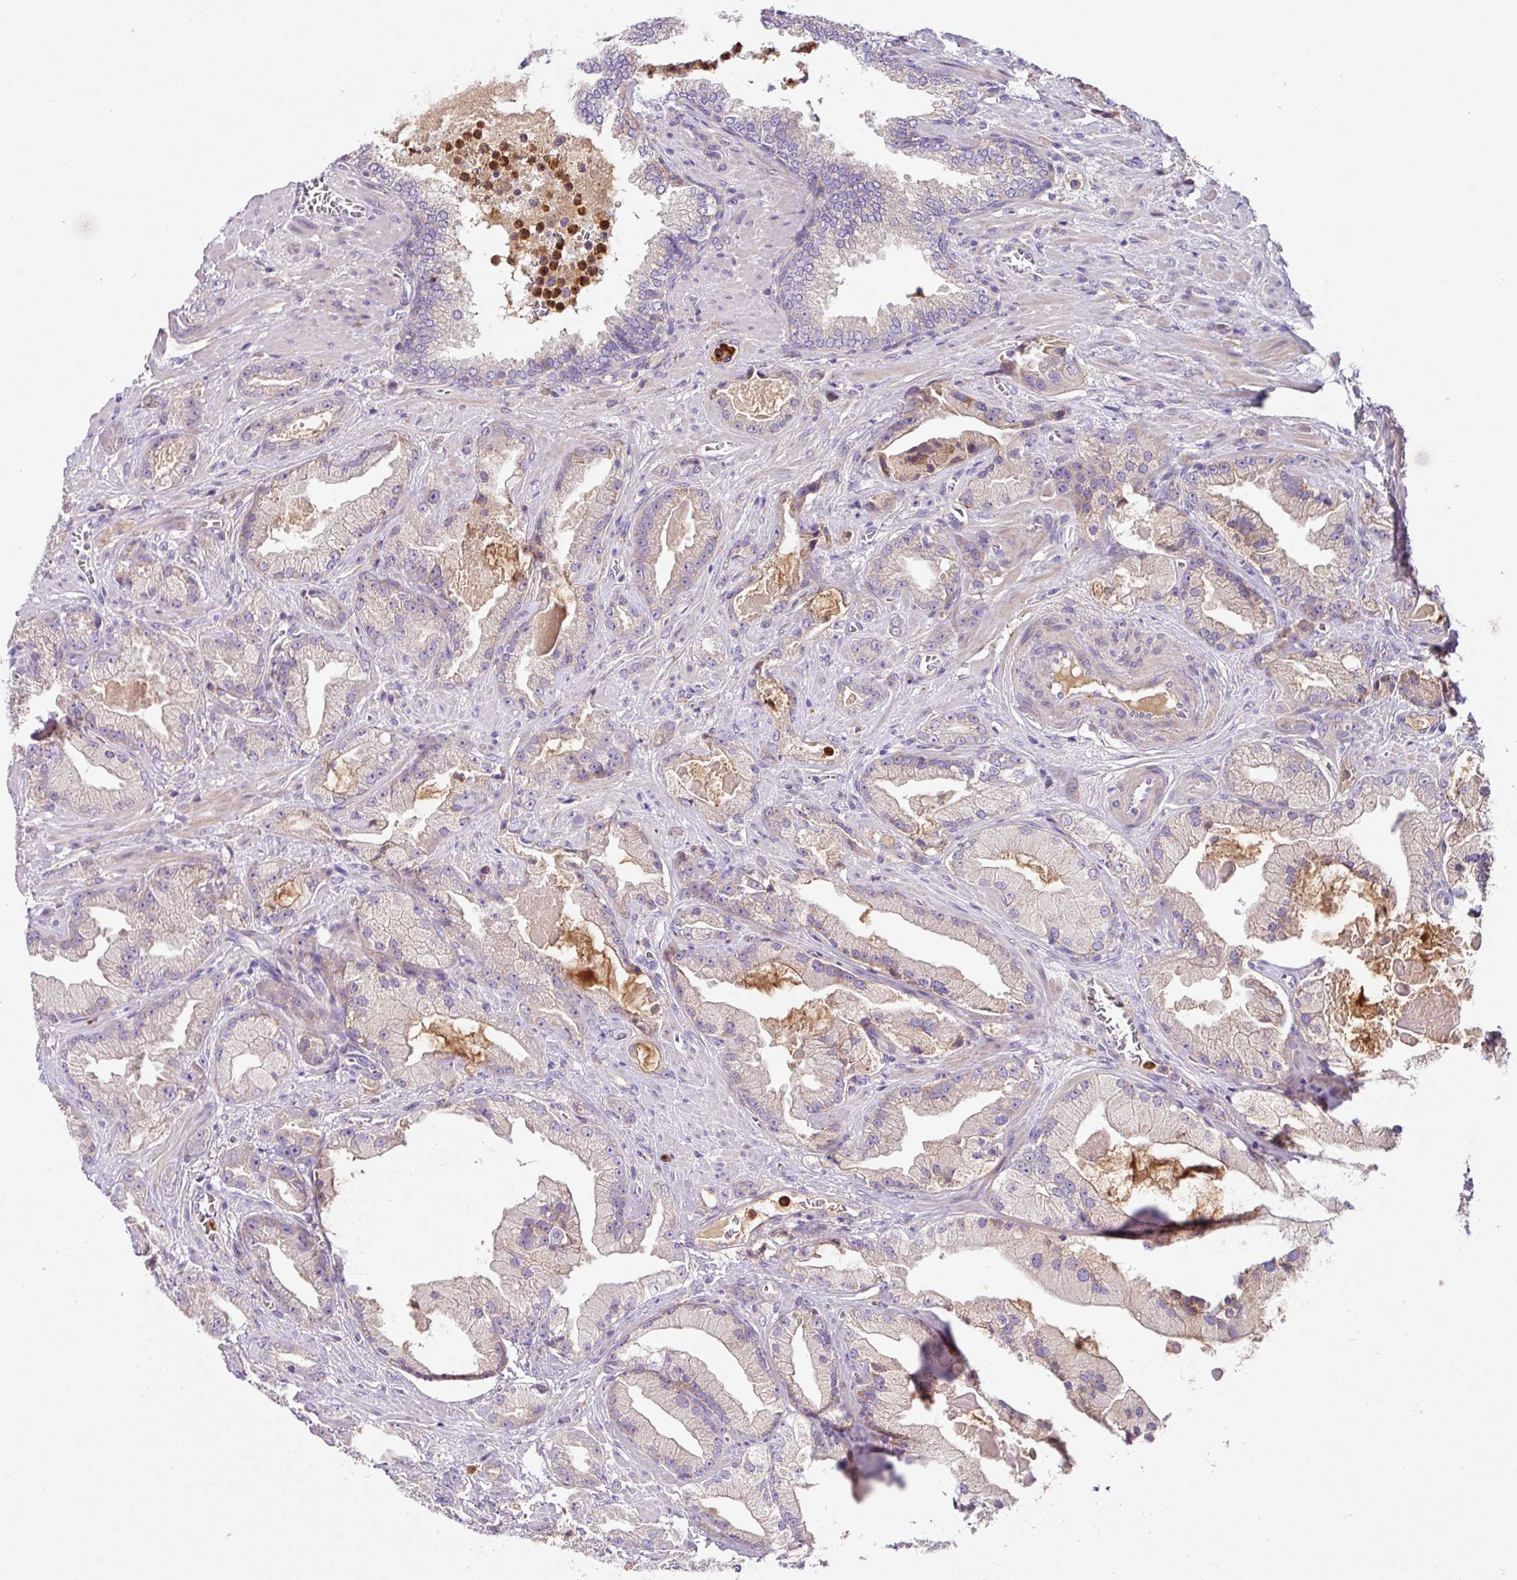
{"staining": {"intensity": "negative", "quantity": "none", "location": "none"}, "tissue": "prostate cancer", "cell_type": "Tumor cells", "image_type": "cancer", "snomed": [{"axis": "morphology", "description": "Adenocarcinoma, High grade"}, {"axis": "topography", "description": "Prostate"}], "caption": "Tumor cells show no significant protein expression in prostate cancer.", "gene": "CRISP3", "patient": {"sex": "male", "age": 68}}